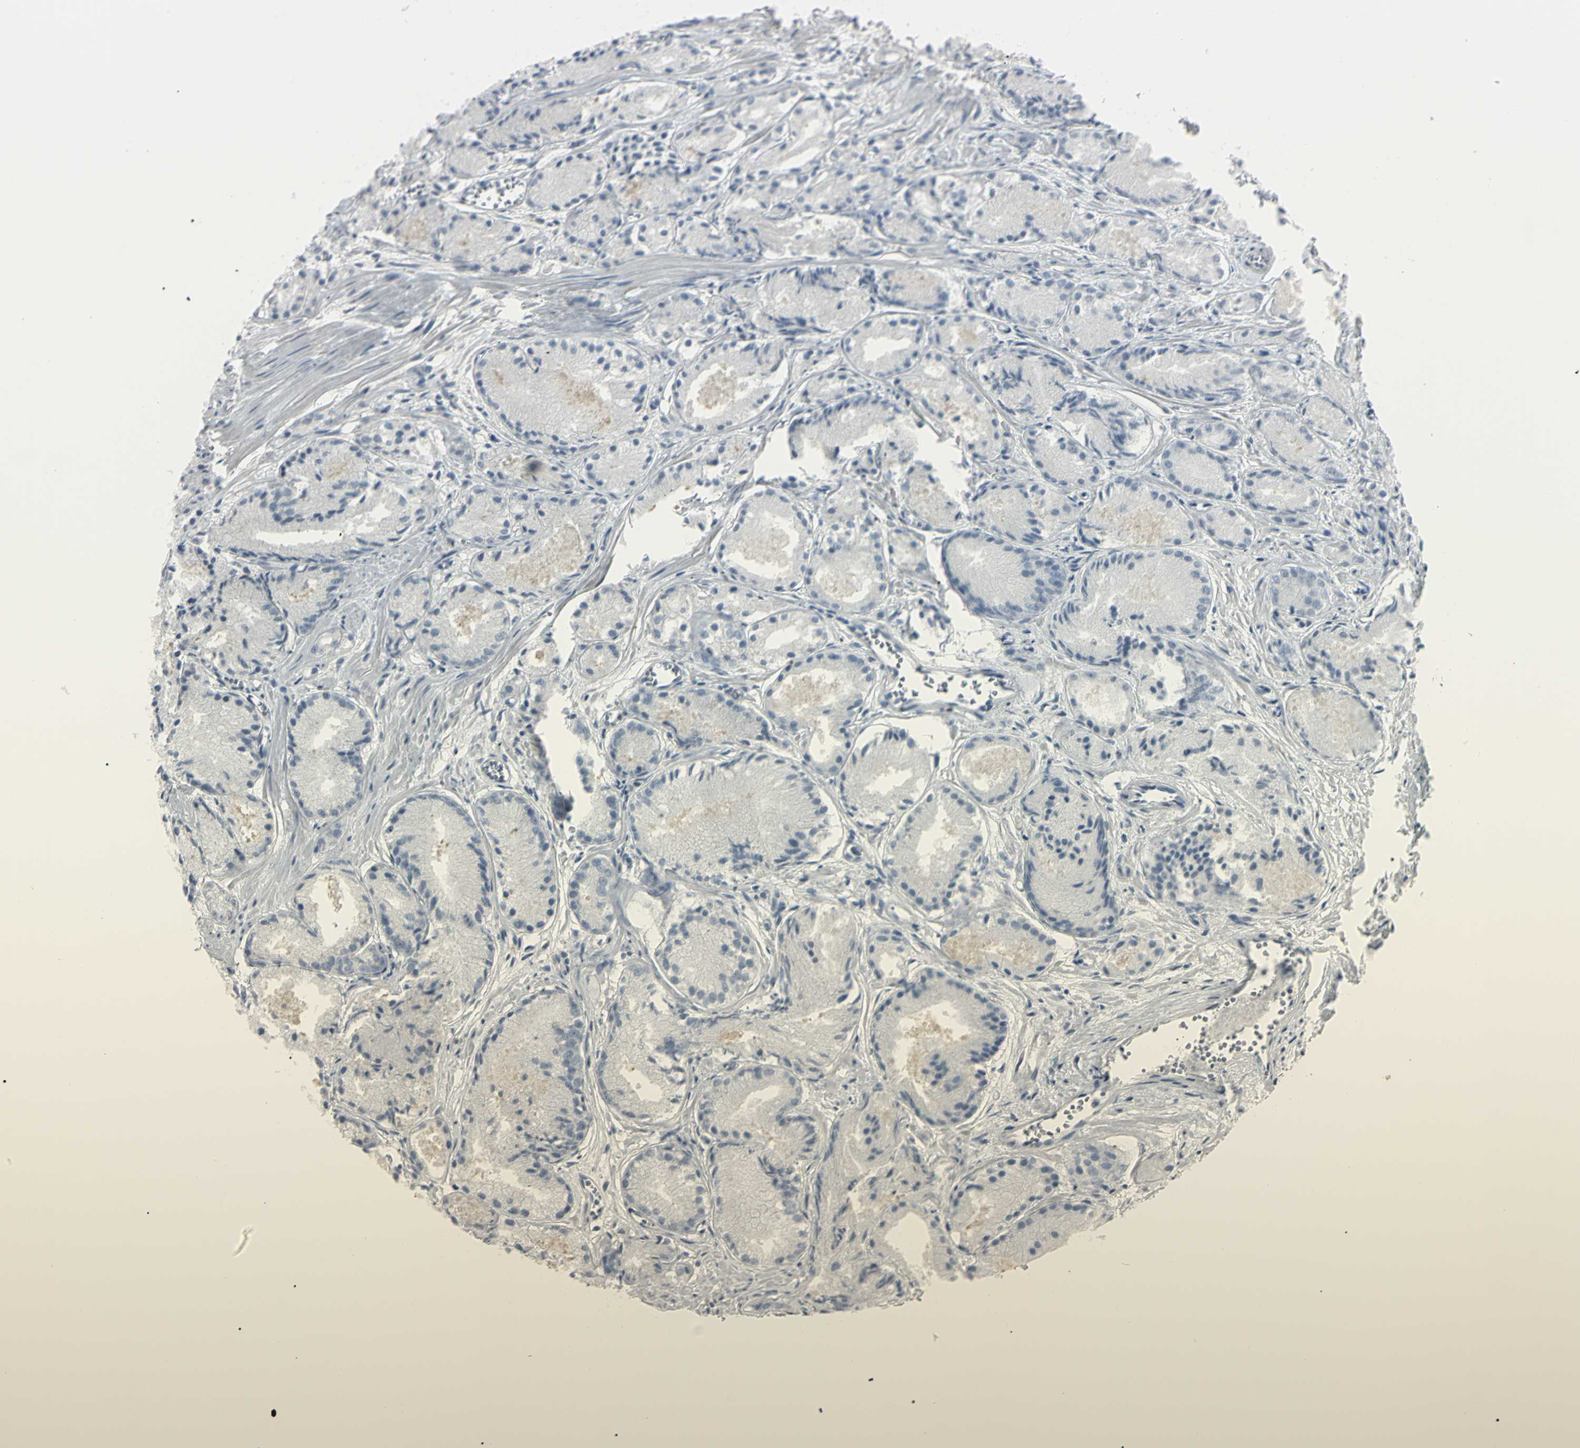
{"staining": {"intensity": "negative", "quantity": "none", "location": "none"}, "tissue": "prostate cancer", "cell_type": "Tumor cells", "image_type": "cancer", "snomed": [{"axis": "morphology", "description": "Adenocarcinoma, Low grade"}, {"axis": "topography", "description": "Prostate"}], "caption": "A photomicrograph of human prostate low-grade adenocarcinoma is negative for staining in tumor cells.", "gene": "PIP", "patient": {"sex": "male", "age": 72}}